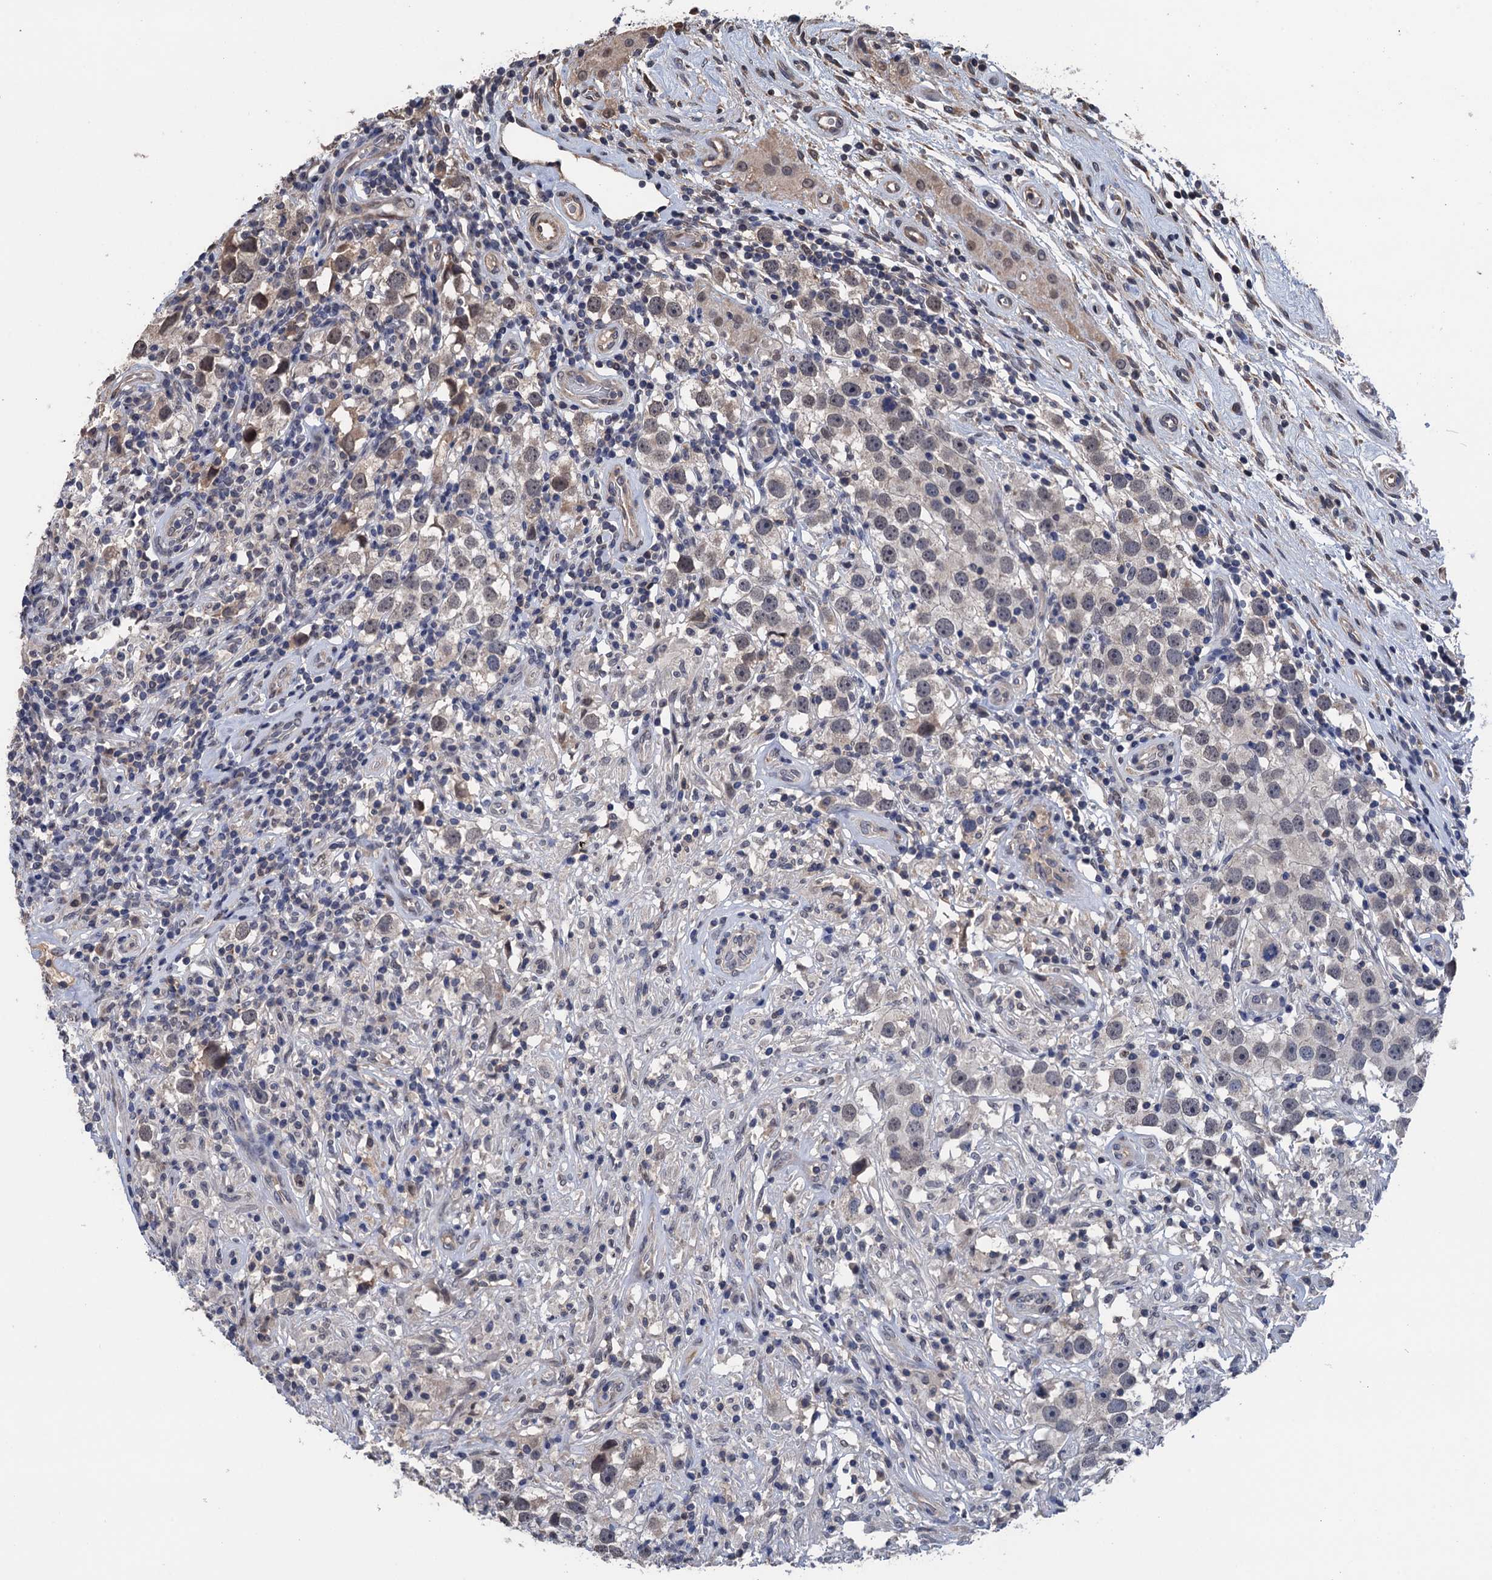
{"staining": {"intensity": "negative", "quantity": "none", "location": "none"}, "tissue": "testis cancer", "cell_type": "Tumor cells", "image_type": "cancer", "snomed": [{"axis": "morphology", "description": "Seminoma, NOS"}, {"axis": "topography", "description": "Testis"}], "caption": "Tumor cells show no significant positivity in testis cancer.", "gene": "ART5", "patient": {"sex": "male", "age": 49}}